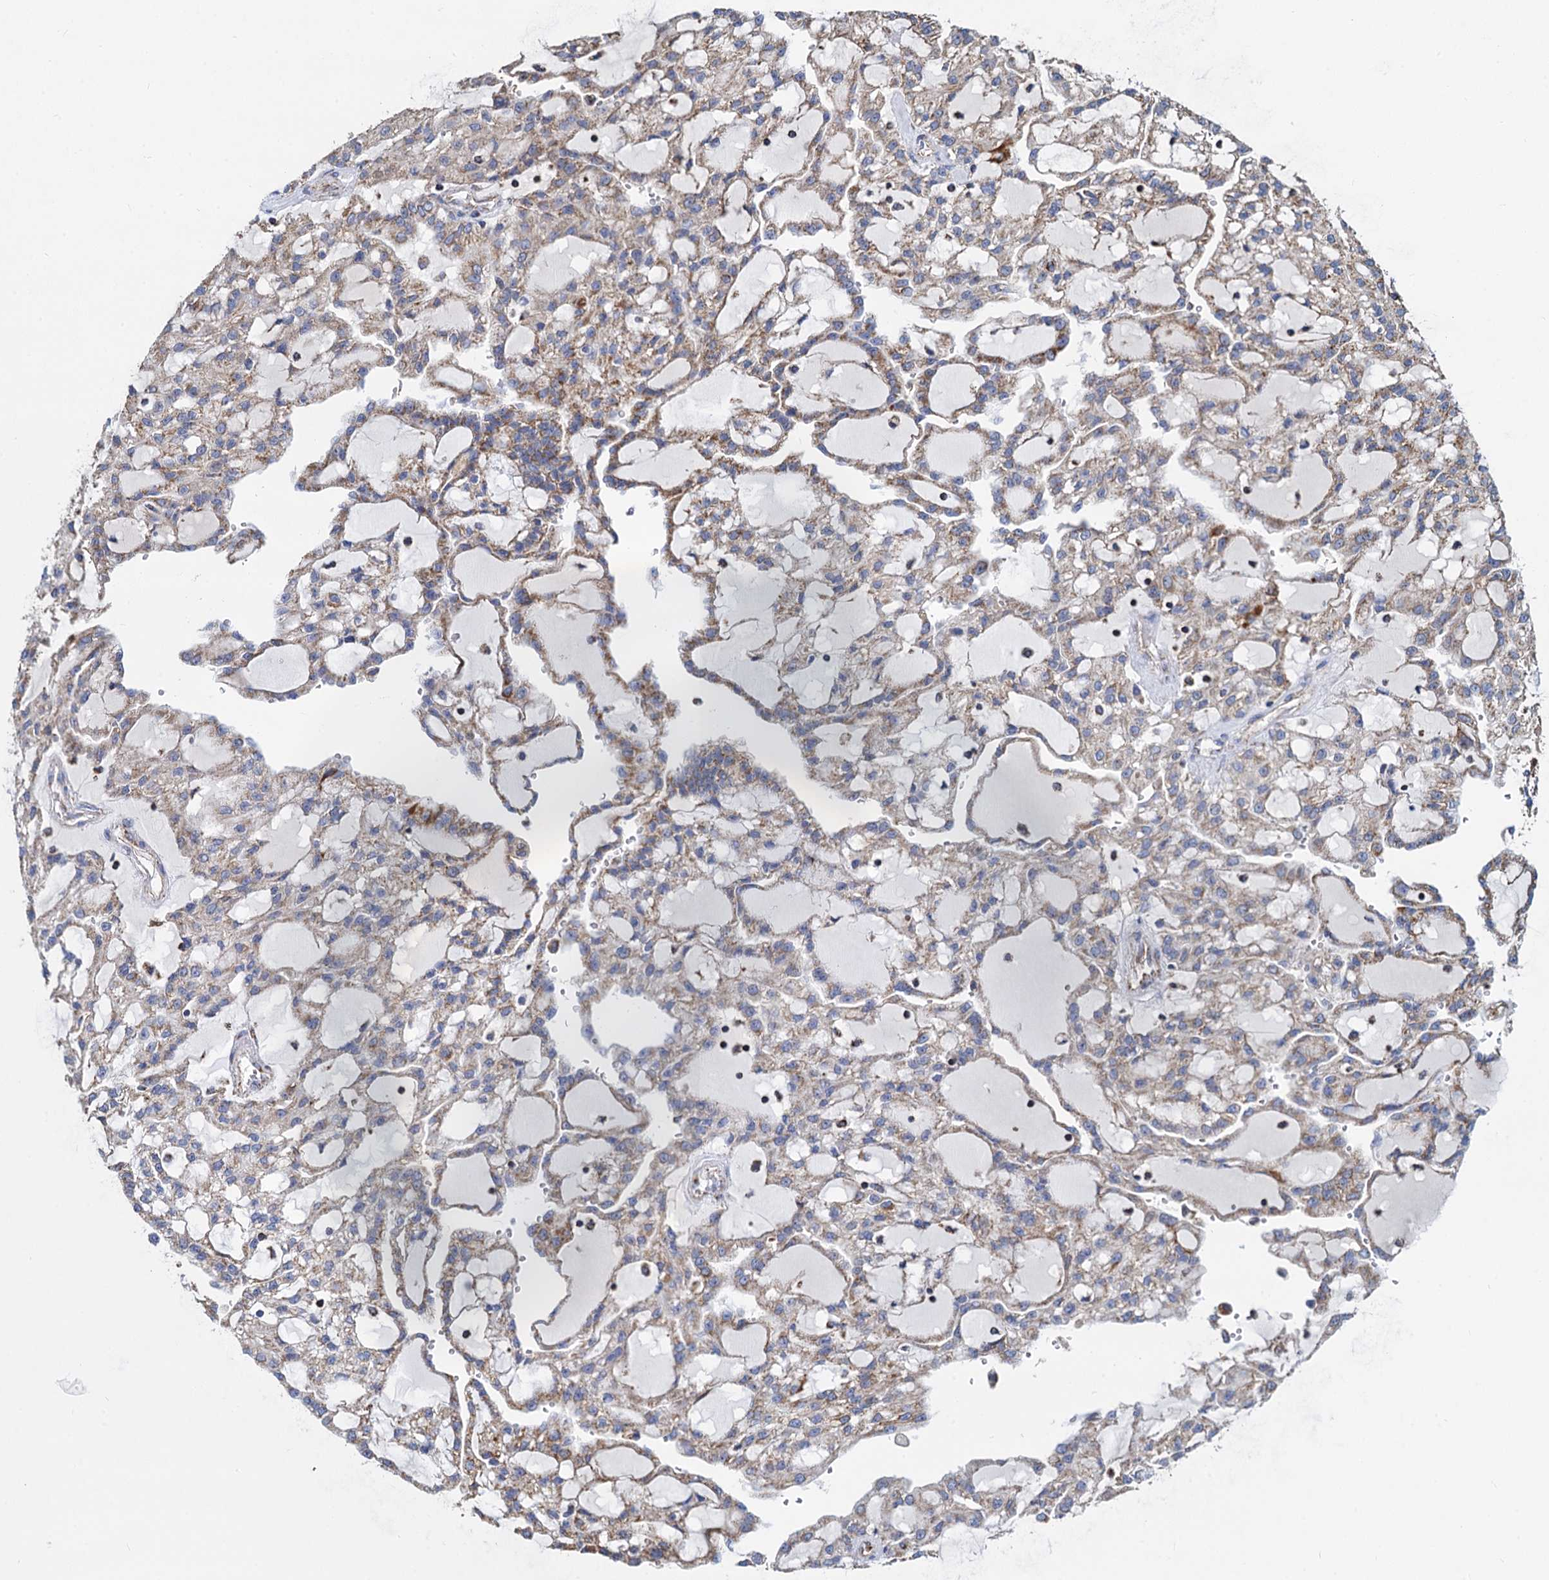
{"staining": {"intensity": "moderate", "quantity": "25%-75%", "location": "cytoplasmic/membranous"}, "tissue": "renal cancer", "cell_type": "Tumor cells", "image_type": "cancer", "snomed": [{"axis": "morphology", "description": "Adenocarcinoma, NOS"}, {"axis": "topography", "description": "Kidney"}], "caption": "The immunohistochemical stain labels moderate cytoplasmic/membranous staining in tumor cells of renal cancer (adenocarcinoma) tissue.", "gene": "TIMM10", "patient": {"sex": "male", "age": 63}}